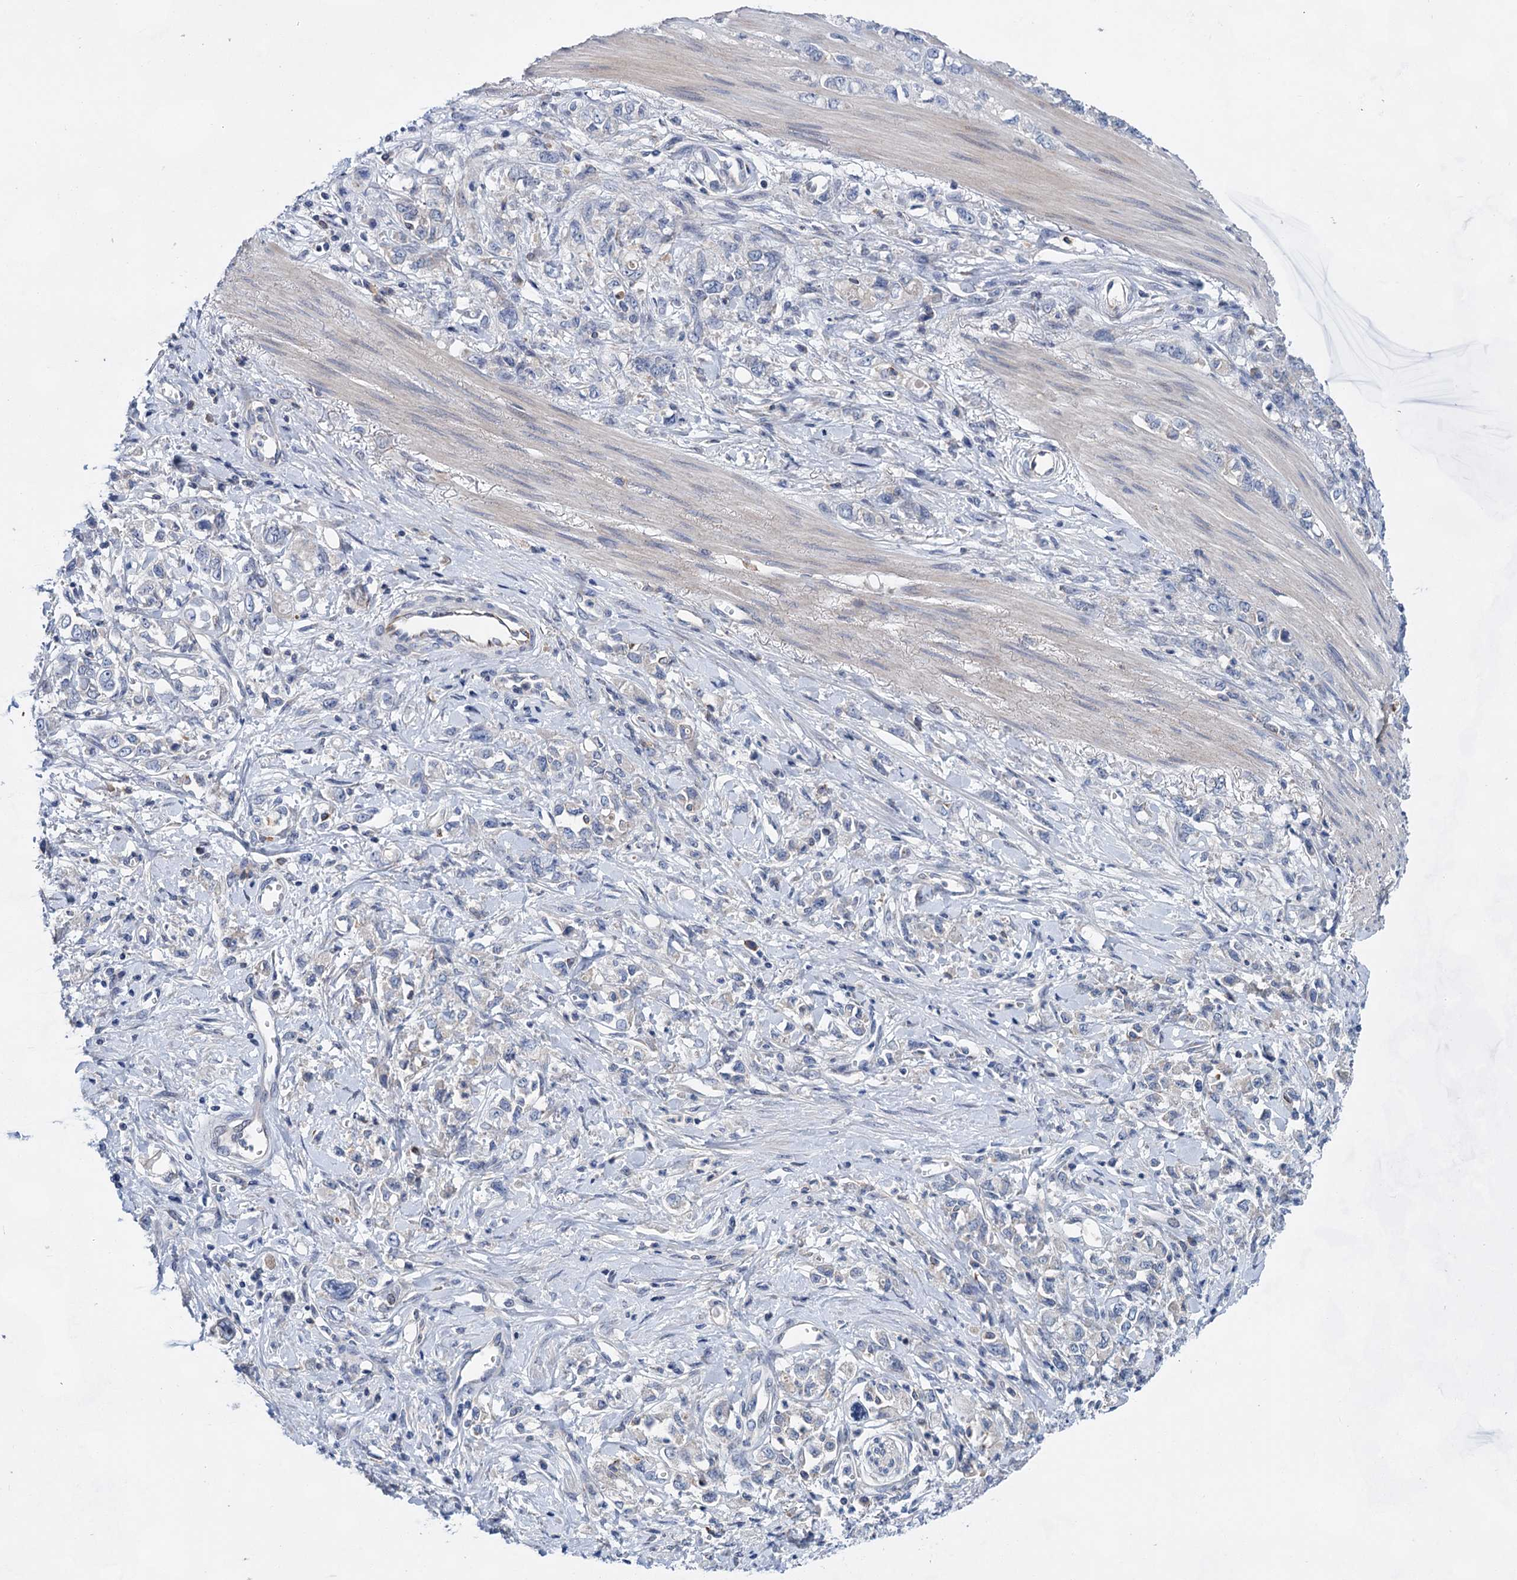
{"staining": {"intensity": "negative", "quantity": "none", "location": "none"}, "tissue": "stomach cancer", "cell_type": "Tumor cells", "image_type": "cancer", "snomed": [{"axis": "morphology", "description": "Adenocarcinoma, NOS"}, {"axis": "topography", "description": "Stomach"}], "caption": "Immunohistochemical staining of human stomach adenocarcinoma shows no significant positivity in tumor cells.", "gene": "MORN3", "patient": {"sex": "female", "age": 76}}